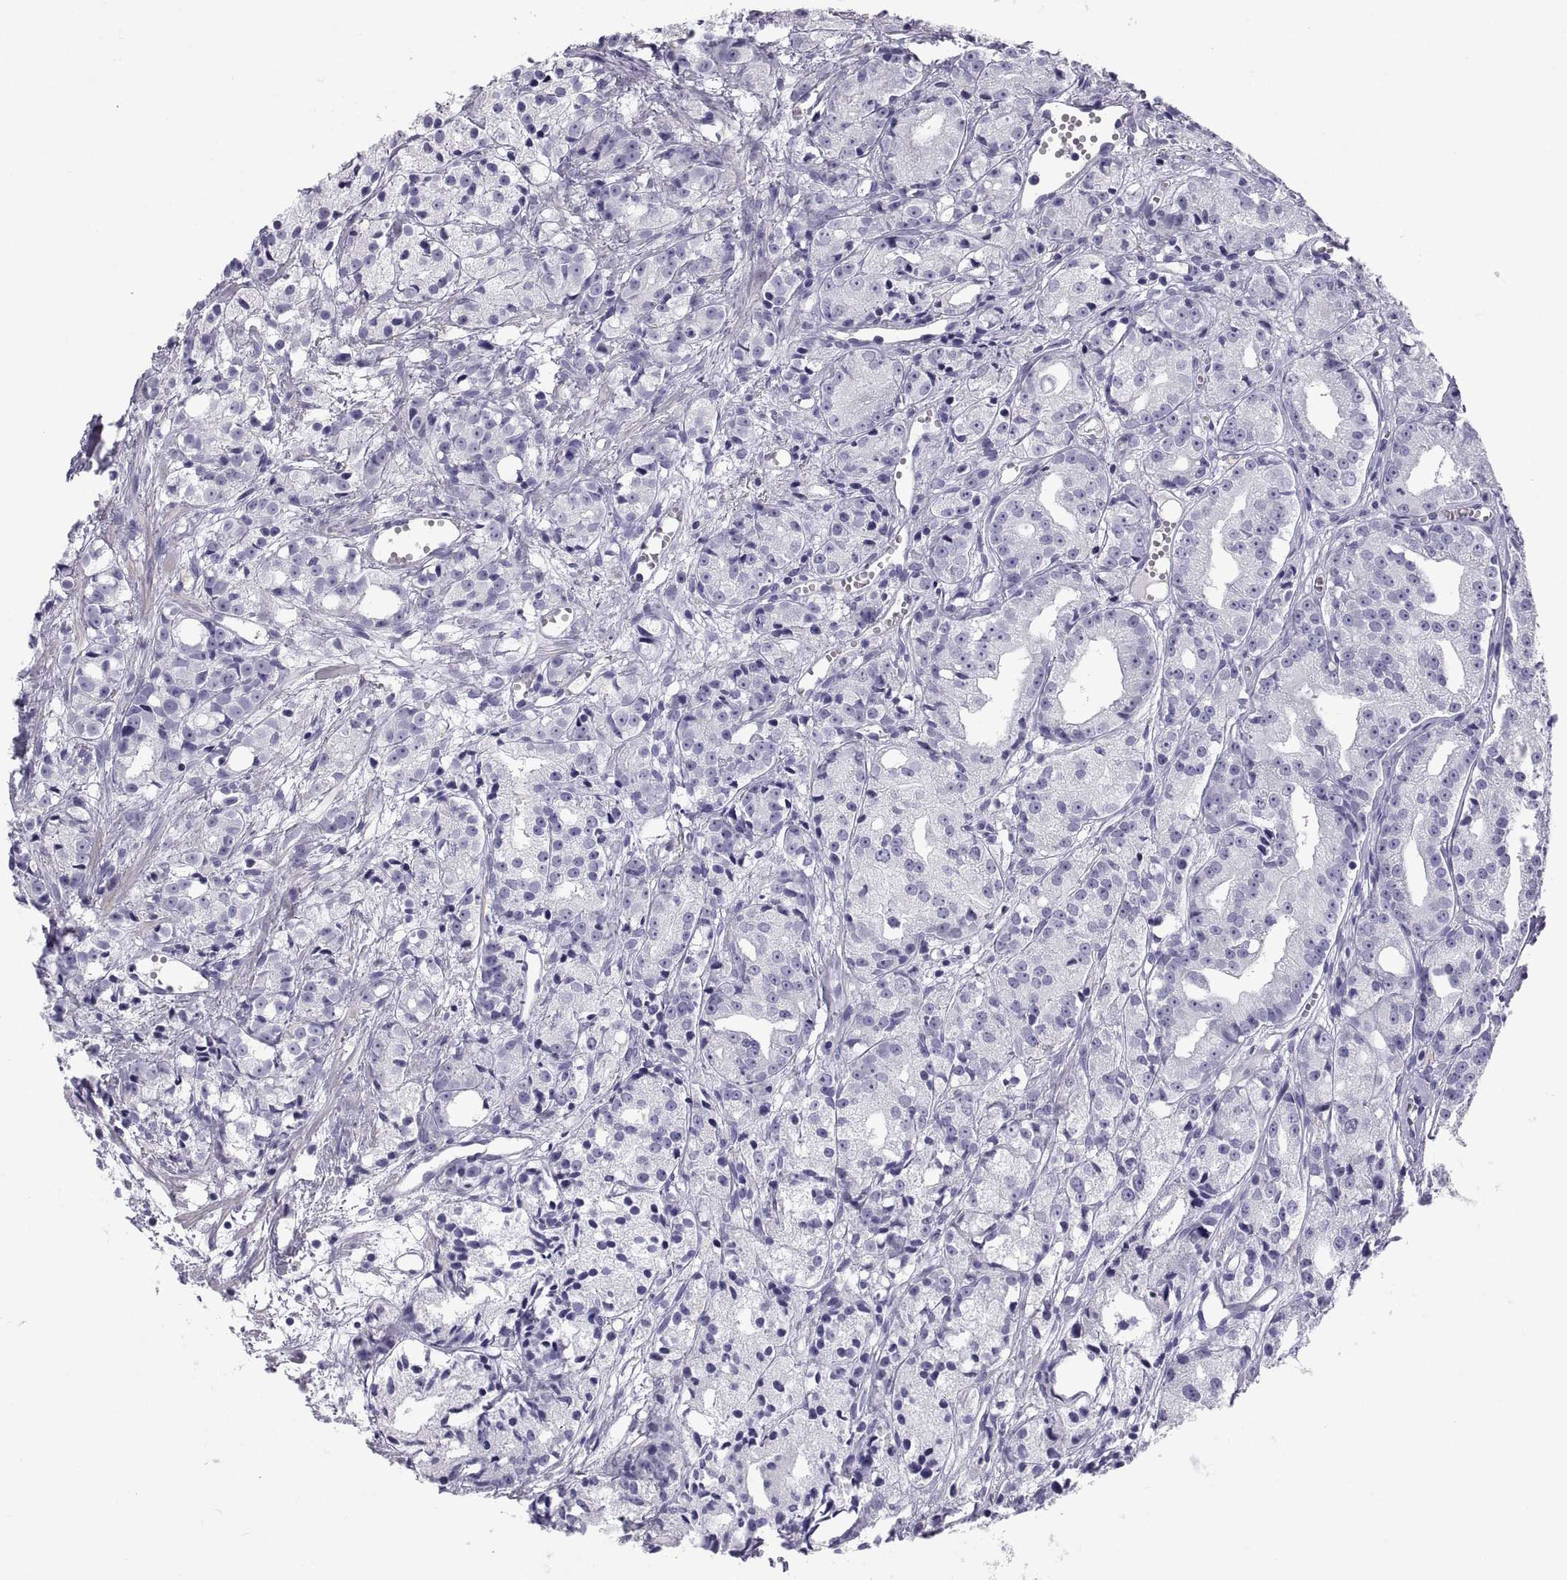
{"staining": {"intensity": "negative", "quantity": "none", "location": "none"}, "tissue": "prostate cancer", "cell_type": "Tumor cells", "image_type": "cancer", "snomed": [{"axis": "morphology", "description": "Adenocarcinoma, Medium grade"}, {"axis": "topography", "description": "Prostate"}], "caption": "The photomicrograph displays no staining of tumor cells in prostate adenocarcinoma (medium-grade). The staining was performed using DAB to visualize the protein expression in brown, while the nuclei were stained in blue with hematoxylin (Magnification: 20x).", "gene": "CT47A10", "patient": {"sex": "male", "age": 74}}